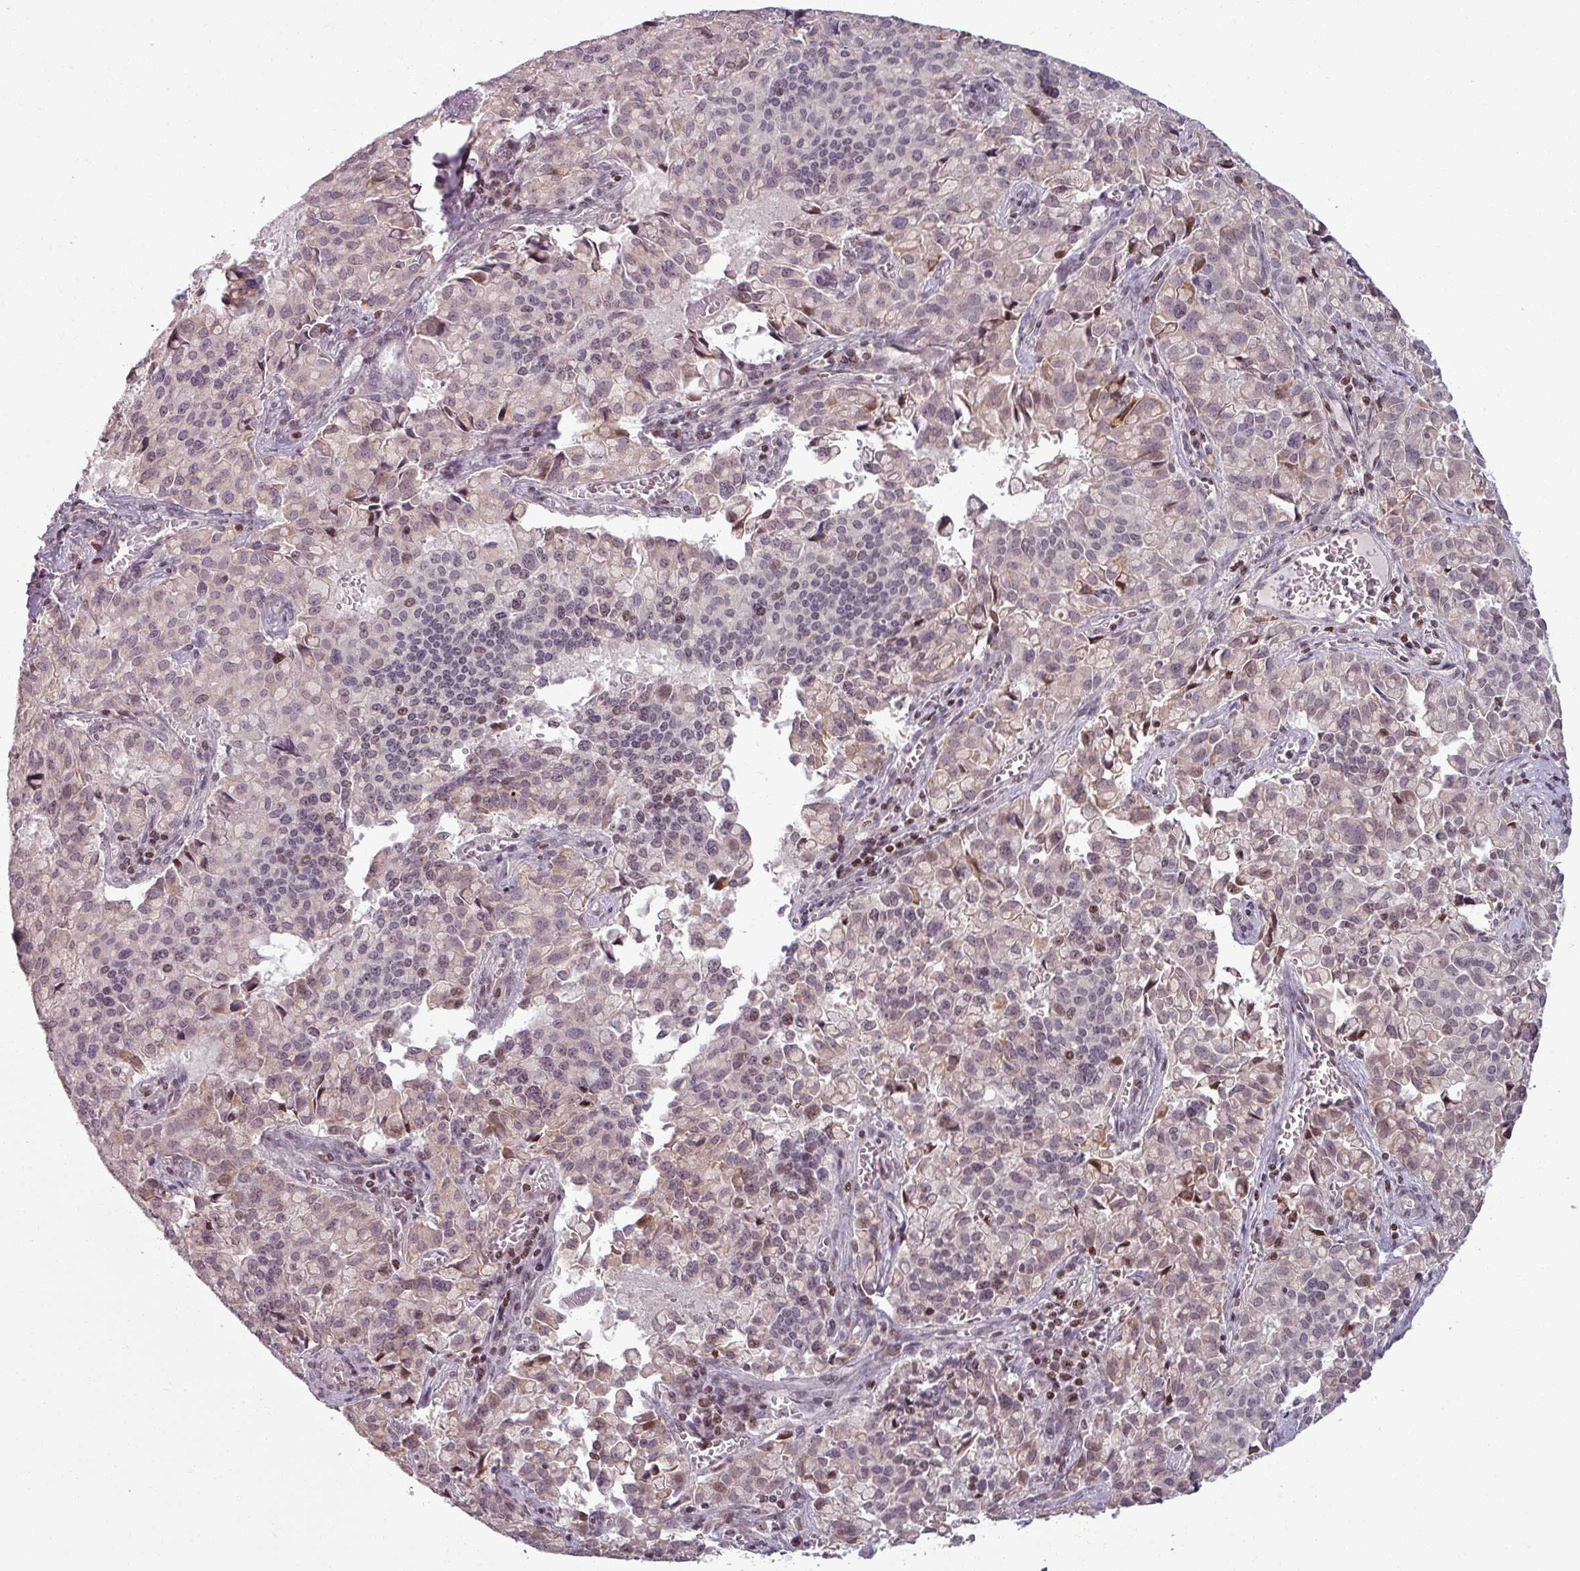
{"staining": {"intensity": "weak", "quantity": "25%-75%", "location": "nuclear"}, "tissue": "pancreatic cancer", "cell_type": "Tumor cells", "image_type": "cancer", "snomed": [{"axis": "morphology", "description": "Adenocarcinoma, NOS"}, {"axis": "topography", "description": "Pancreas"}], "caption": "Immunohistochemical staining of human pancreatic adenocarcinoma reveals low levels of weak nuclear protein positivity in approximately 25%-75% of tumor cells.", "gene": "NCOR1", "patient": {"sex": "male", "age": 65}}